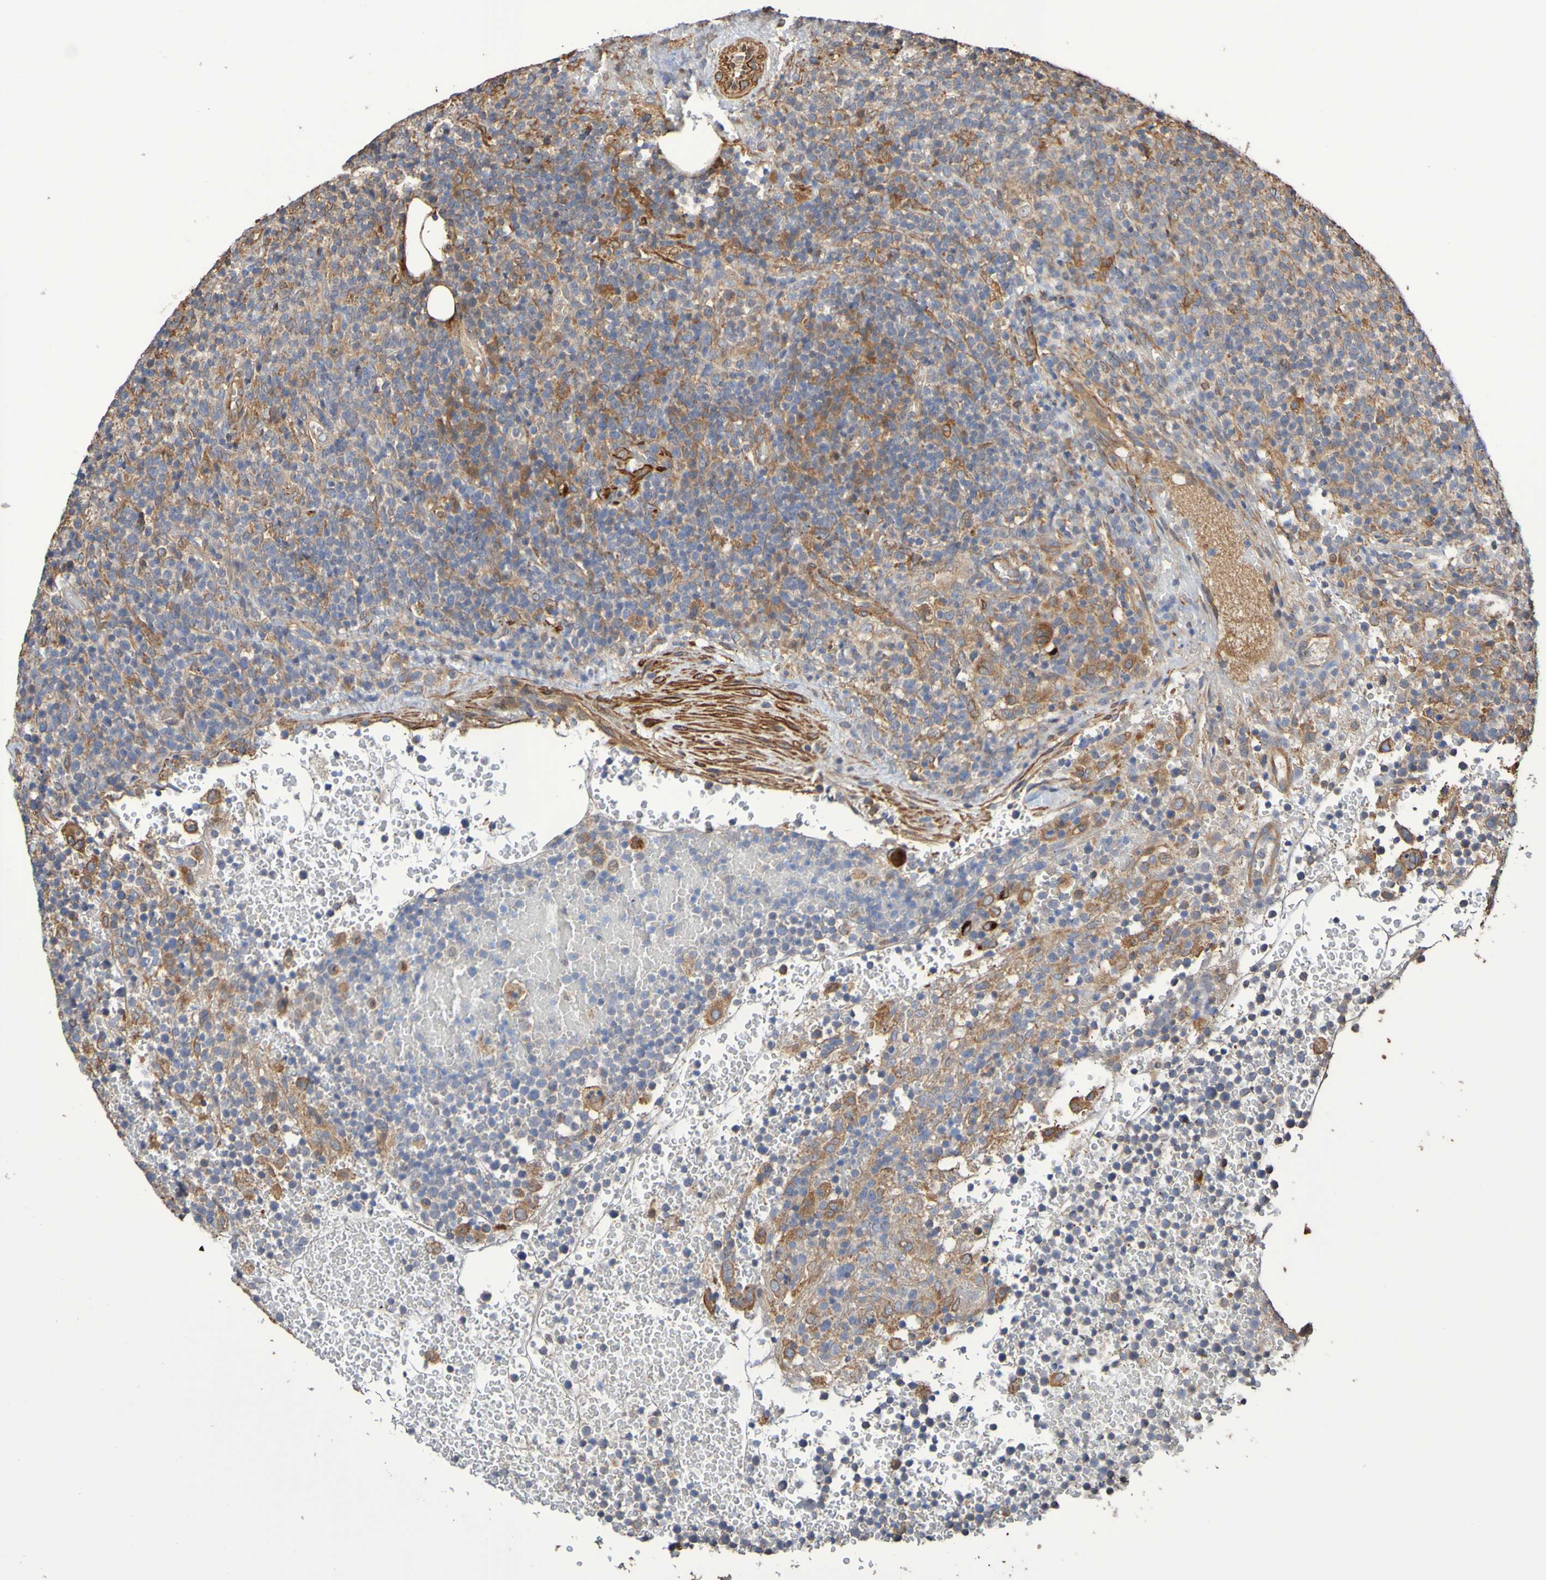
{"staining": {"intensity": "weak", "quantity": "25%-75%", "location": "cytoplasmic/membranous"}, "tissue": "lymphoma", "cell_type": "Tumor cells", "image_type": "cancer", "snomed": [{"axis": "morphology", "description": "Malignant lymphoma, non-Hodgkin's type, High grade"}, {"axis": "topography", "description": "Lymph node"}], "caption": "DAB (3,3'-diaminobenzidine) immunohistochemical staining of human malignant lymphoma, non-Hodgkin's type (high-grade) shows weak cytoplasmic/membranous protein staining in approximately 25%-75% of tumor cells.", "gene": "RAB11A", "patient": {"sex": "male", "age": 61}}